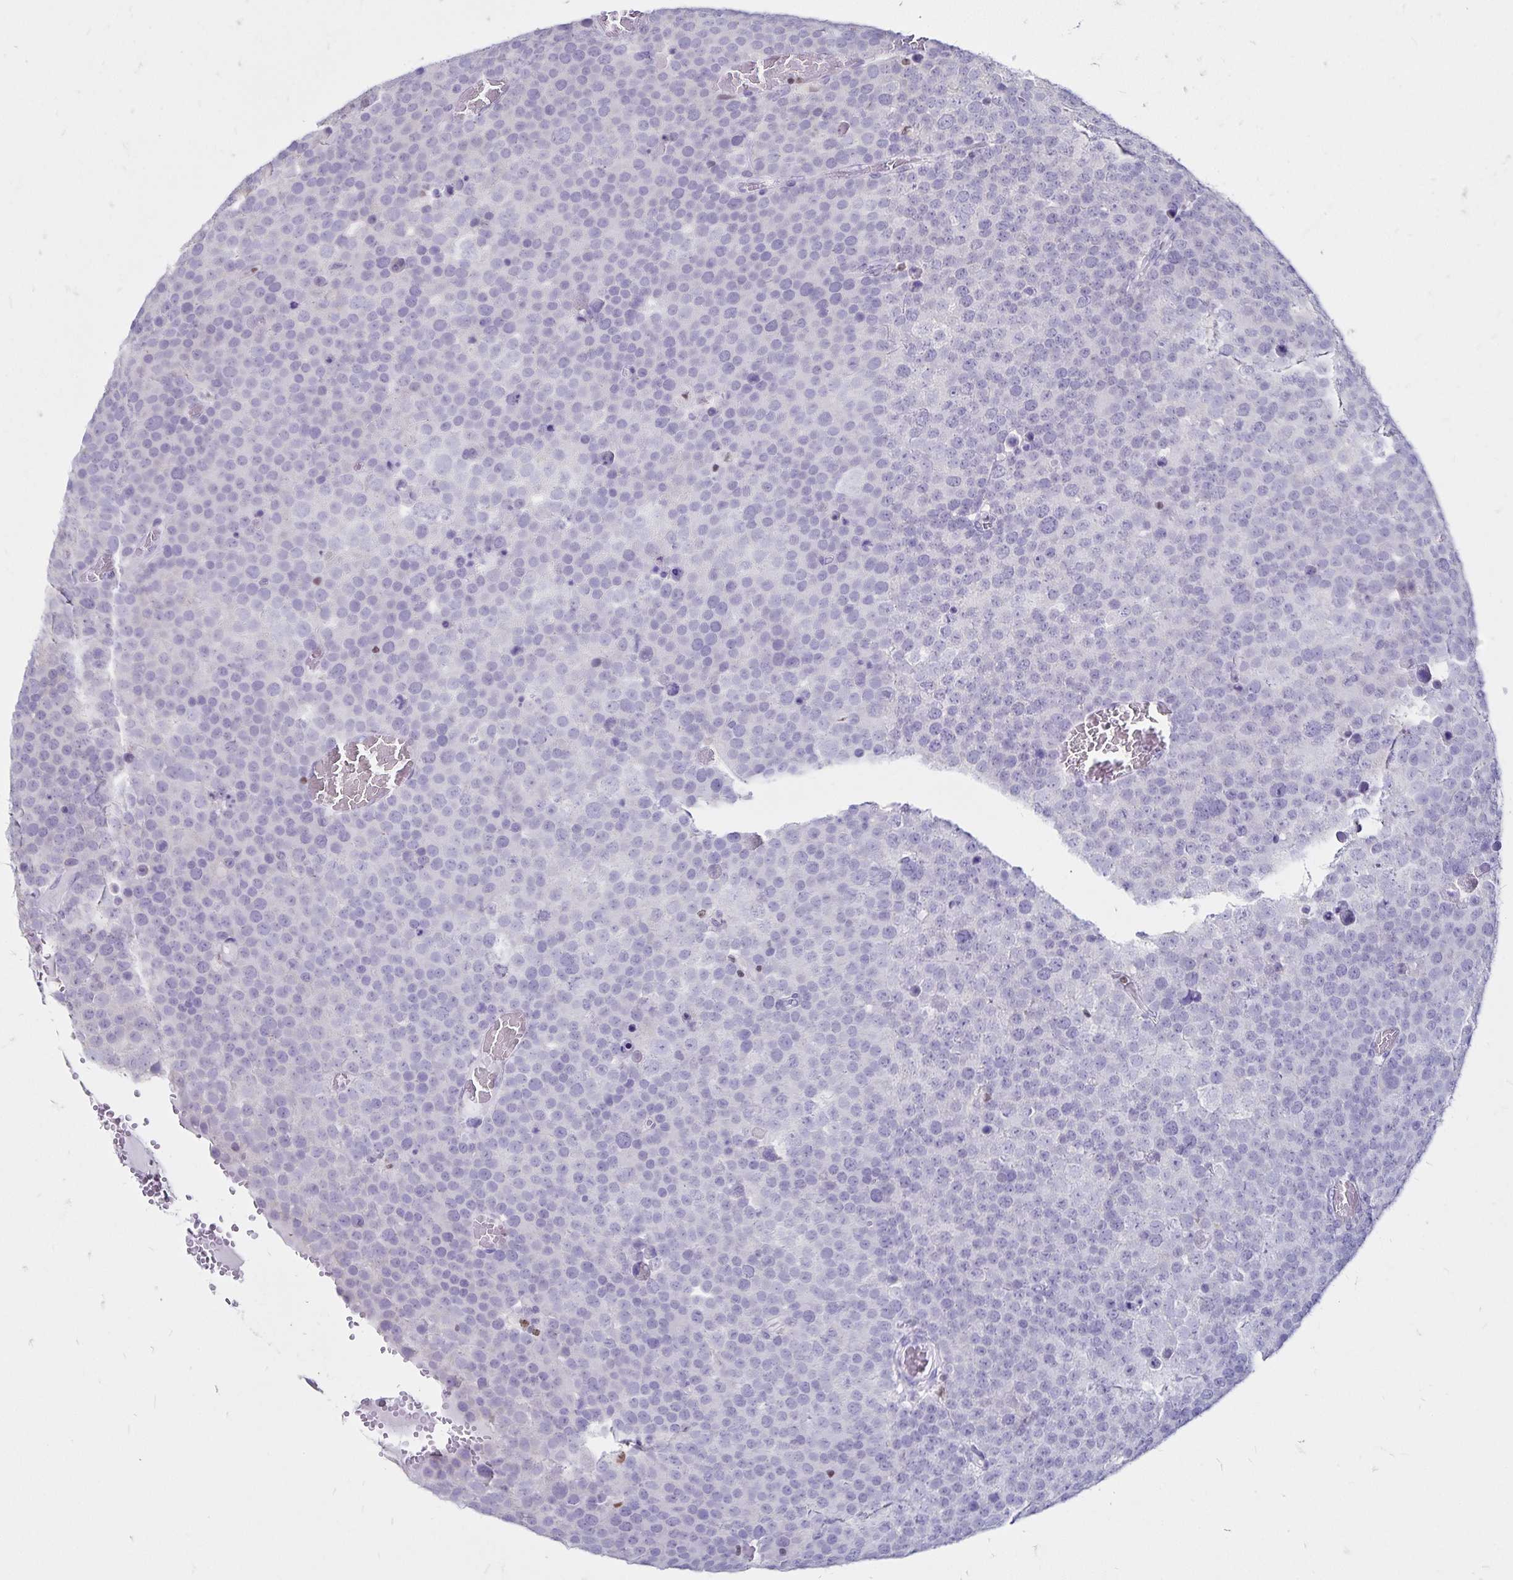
{"staining": {"intensity": "negative", "quantity": "none", "location": "none"}, "tissue": "testis cancer", "cell_type": "Tumor cells", "image_type": "cancer", "snomed": [{"axis": "morphology", "description": "Seminoma, NOS"}, {"axis": "topography", "description": "Testis"}], "caption": "This is an immunohistochemistry (IHC) photomicrograph of testis cancer. There is no expression in tumor cells.", "gene": "IKZF1", "patient": {"sex": "male", "age": 71}}